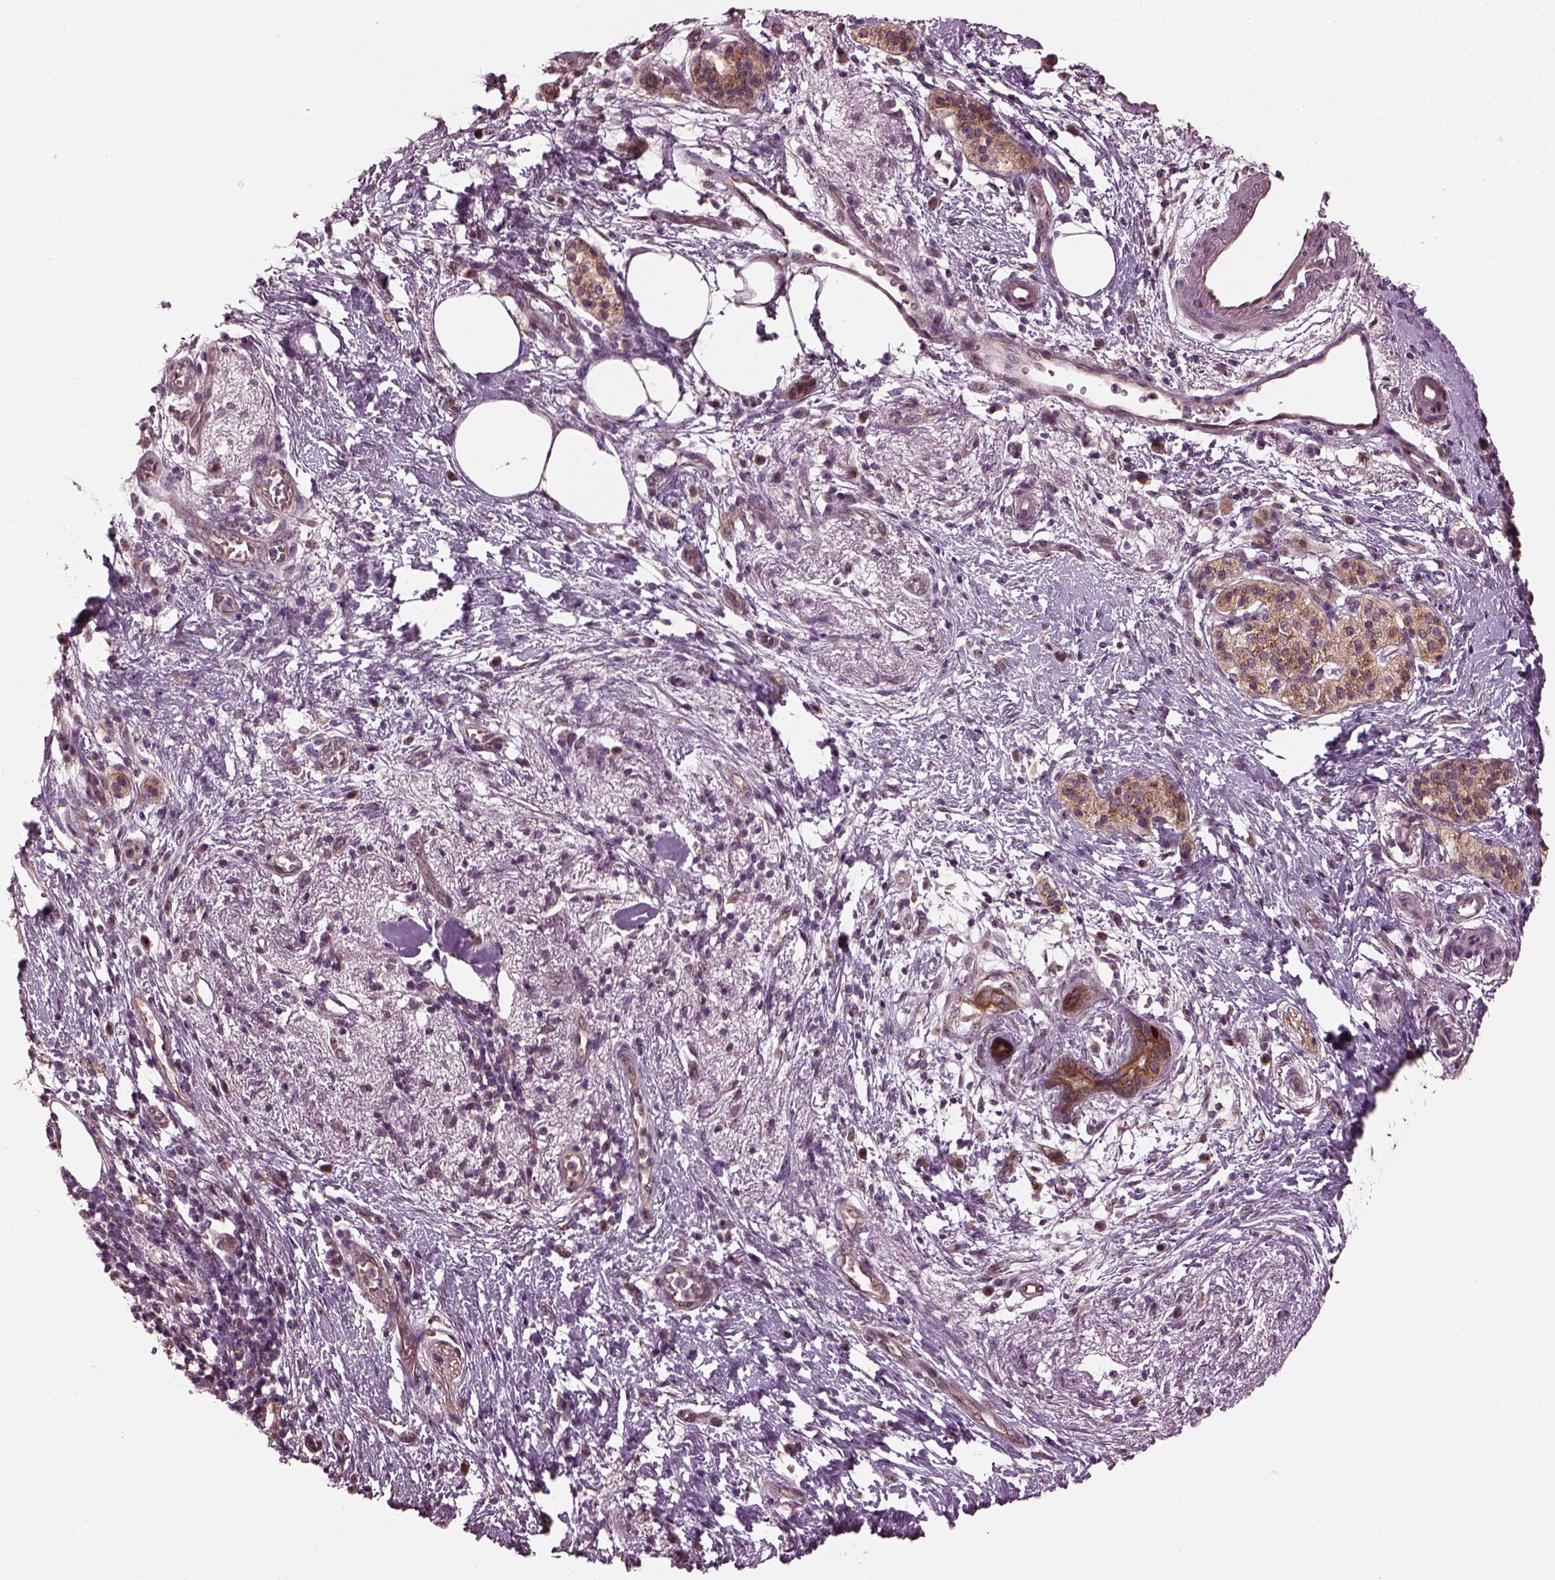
{"staining": {"intensity": "moderate", "quantity": ">75%", "location": "cytoplasmic/membranous"}, "tissue": "pancreatic cancer", "cell_type": "Tumor cells", "image_type": "cancer", "snomed": [{"axis": "morphology", "description": "Adenocarcinoma, NOS"}, {"axis": "topography", "description": "Pancreas"}], "caption": "Immunohistochemistry (DAB (3,3'-diaminobenzidine)) staining of human adenocarcinoma (pancreatic) reveals moderate cytoplasmic/membranous protein positivity in approximately >75% of tumor cells.", "gene": "RUFY3", "patient": {"sex": "female", "age": 72}}